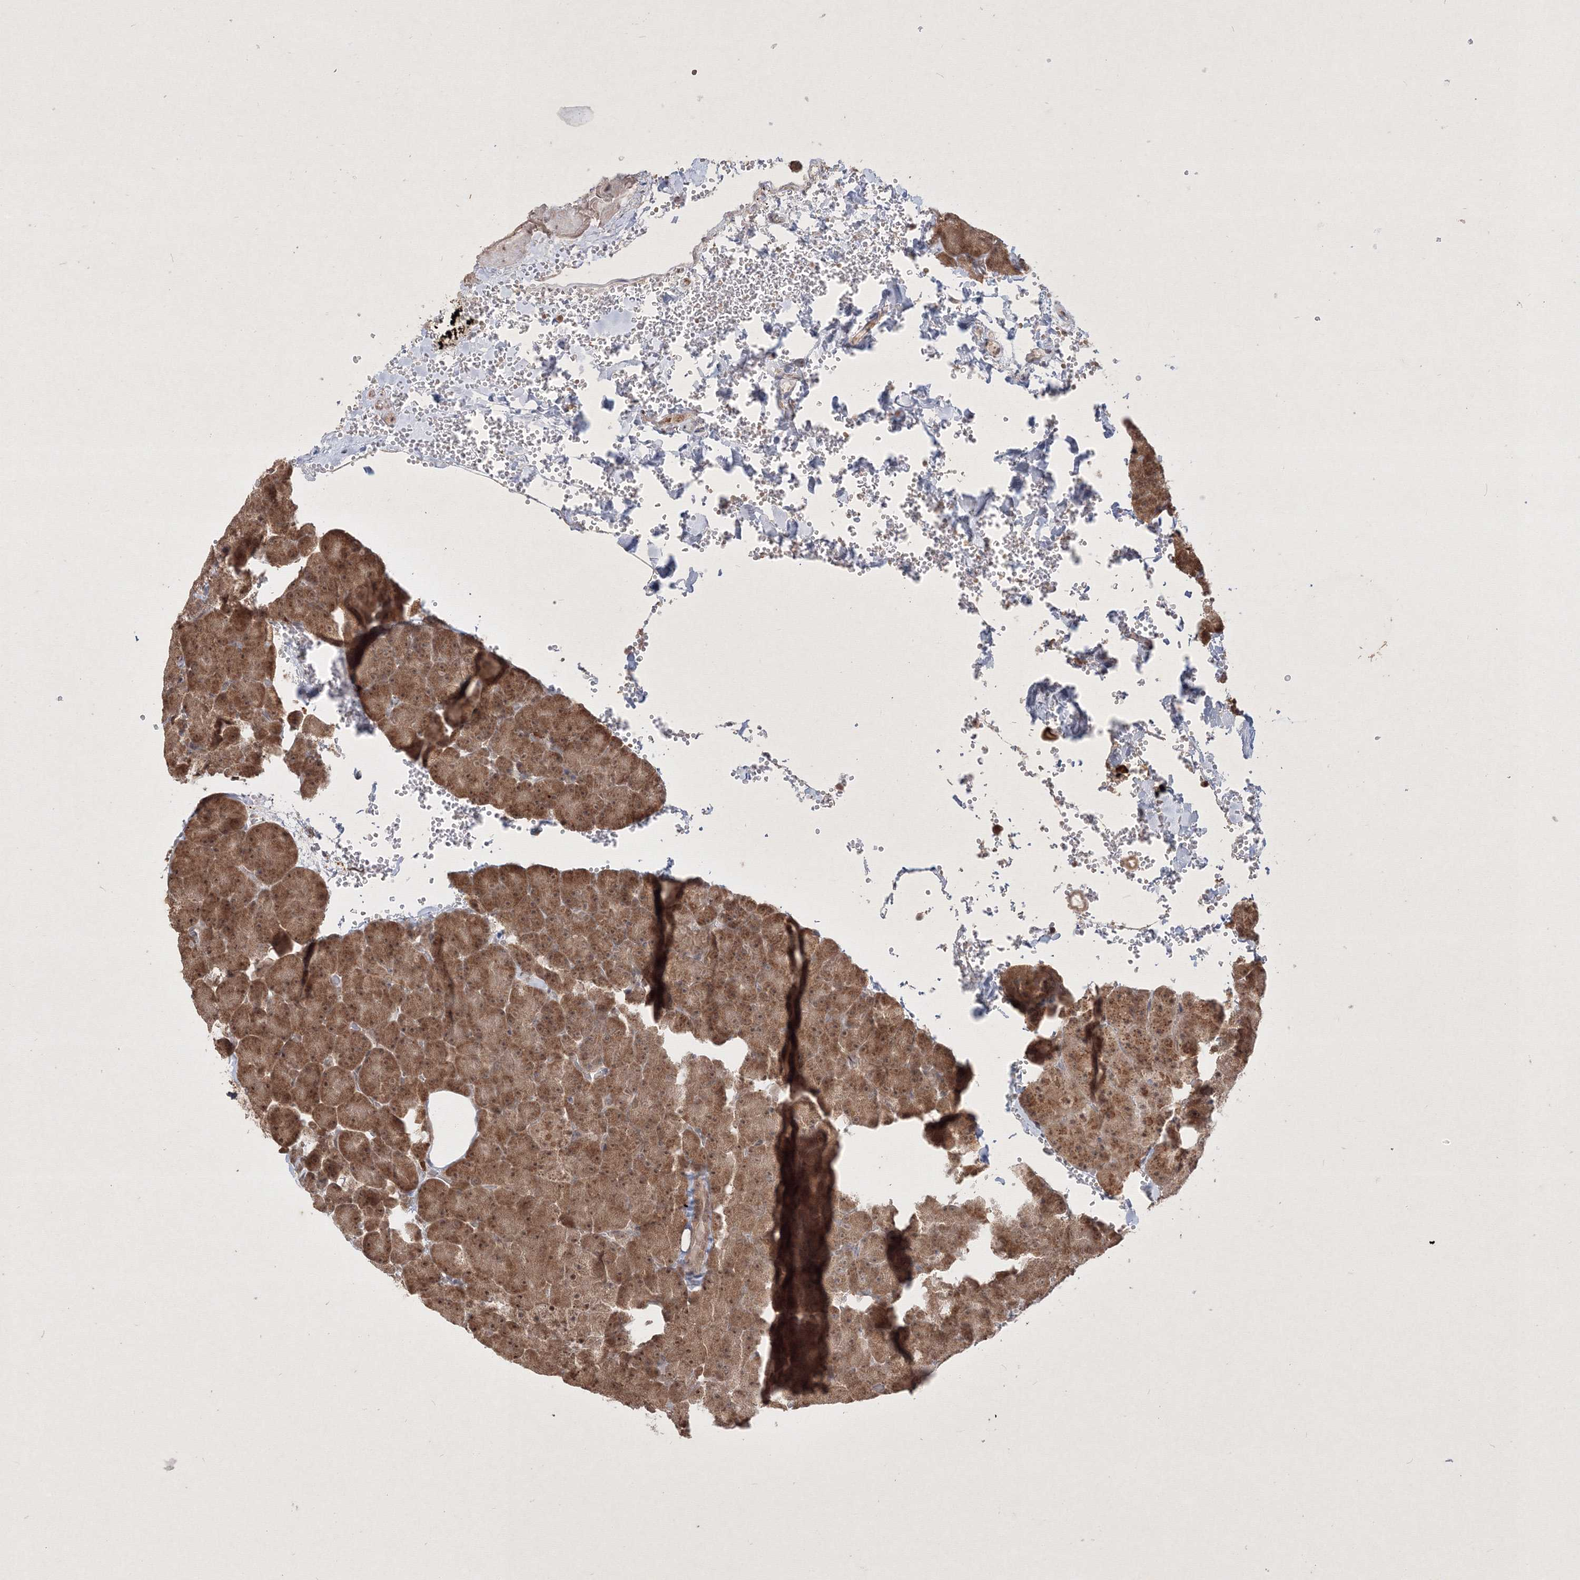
{"staining": {"intensity": "moderate", "quantity": ">75%", "location": "cytoplasmic/membranous,nuclear"}, "tissue": "pancreas", "cell_type": "Exocrine glandular cells", "image_type": "normal", "snomed": [{"axis": "morphology", "description": "Normal tissue, NOS"}, {"axis": "morphology", "description": "Carcinoid, malignant, NOS"}, {"axis": "topography", "description": "Pancreas"}], "caption": "IHC staining of normal pancreas, which displays medium levels of moderate cytoplasmic/membranous,nuclear staining in approximately >75% of exocrine glandular cells indicating moderate cytoplasmic/membranous,nuclear protein staining. The staining was performed using DAB (brown) for protein detection and nuclei were counterstained in hematoxylin (blue).", "gene": "TAB1", "patient": {"sex": "female", "age": 35}}